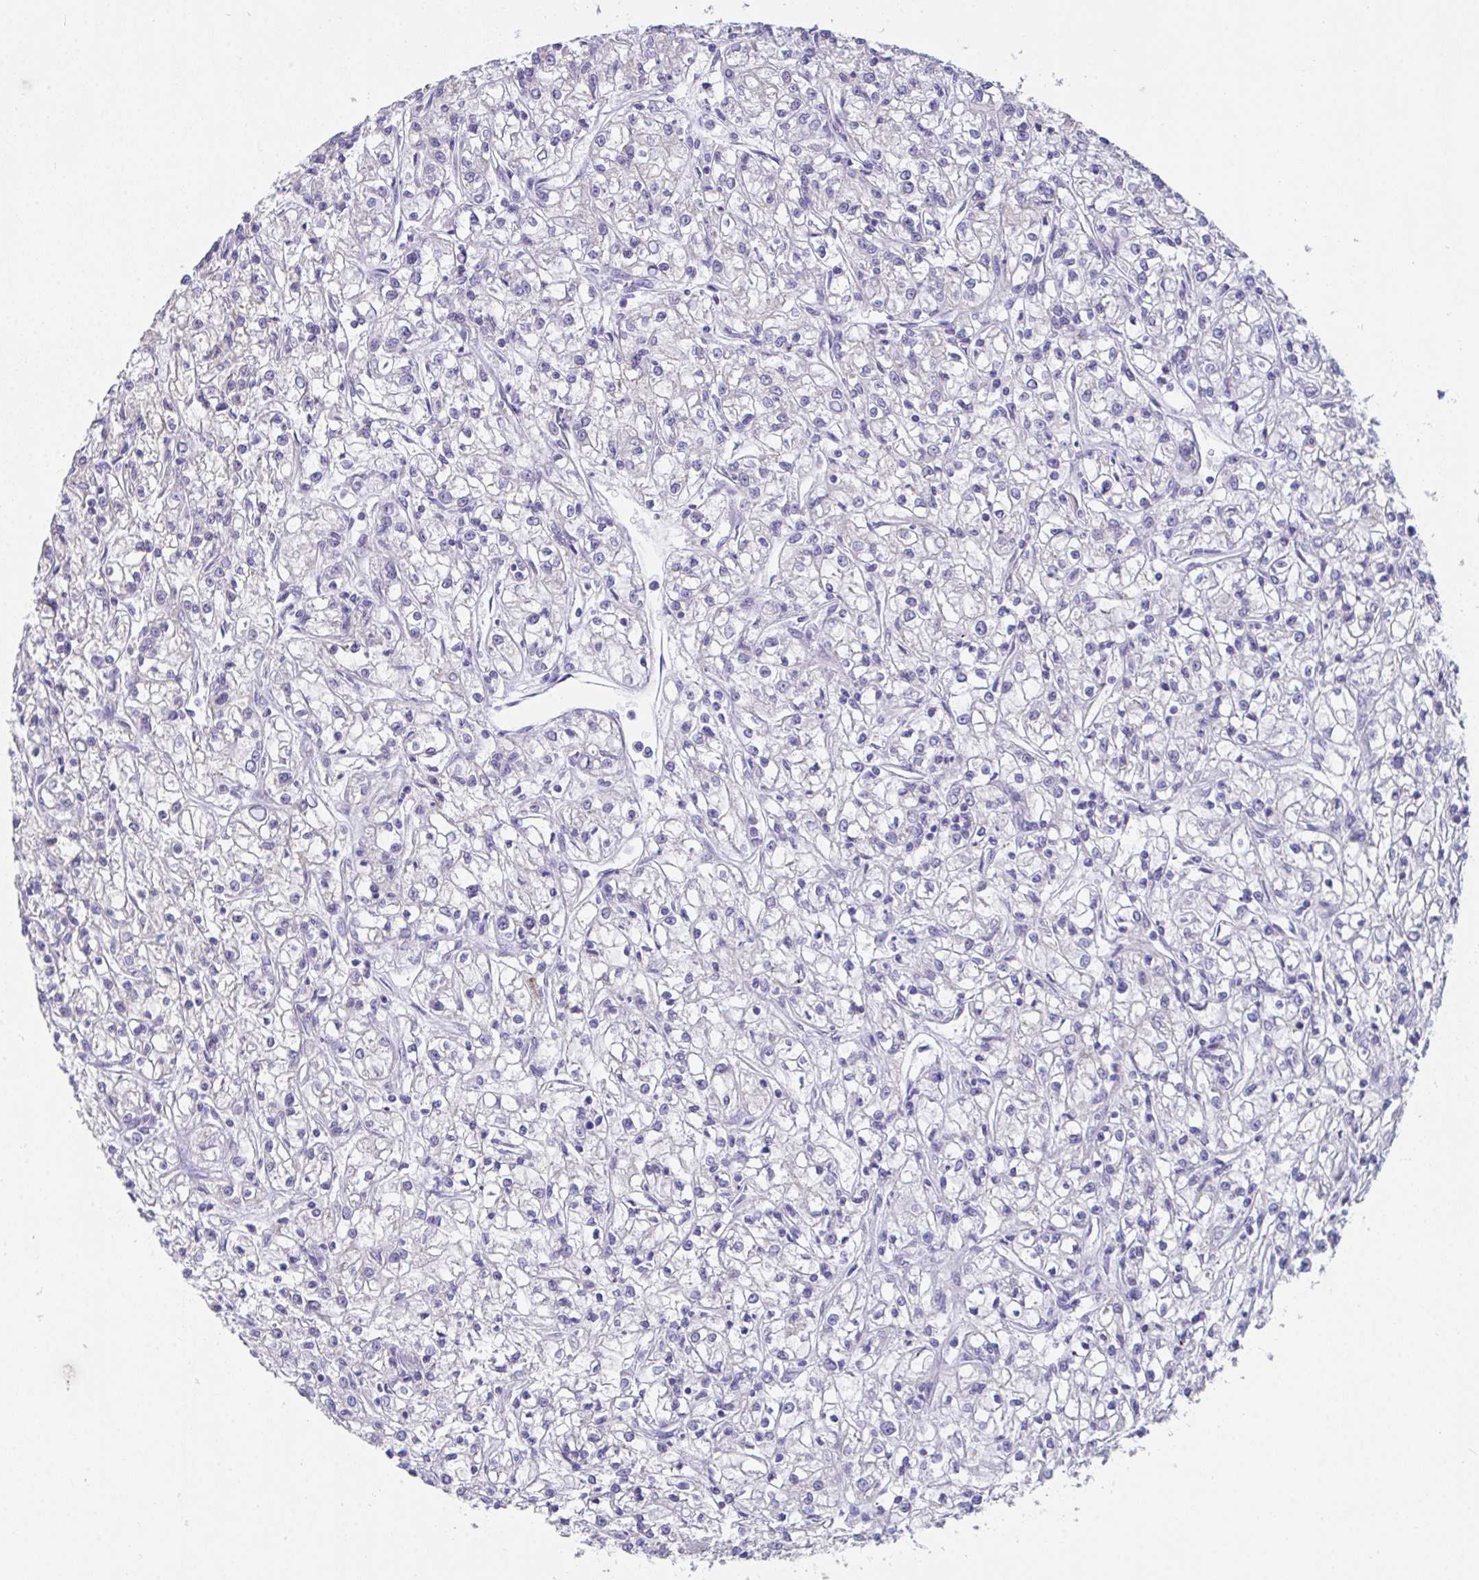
{"staining": {"intensity": "negative", "quantity": "none", "location": "none"}, "tissue": "renal cancer", "cell_type": "Tumor cells", "image_type": "cancer", "snomed": [{"axis": "morphology", "description": "Adenocarcinoma, NOS"}, {"axis": "topography", "description": "Kidney"}], "caption": "DAB (3,3'-diaminobenzidine) immunohistochemical staining of adenocarcinoma (renal) demonstrates no significant staining in tumor cells. (IHC, brightfield microscopy, high magnification).", "gene": "MIA3", "patient": {"sex": "female", "age": 59}}